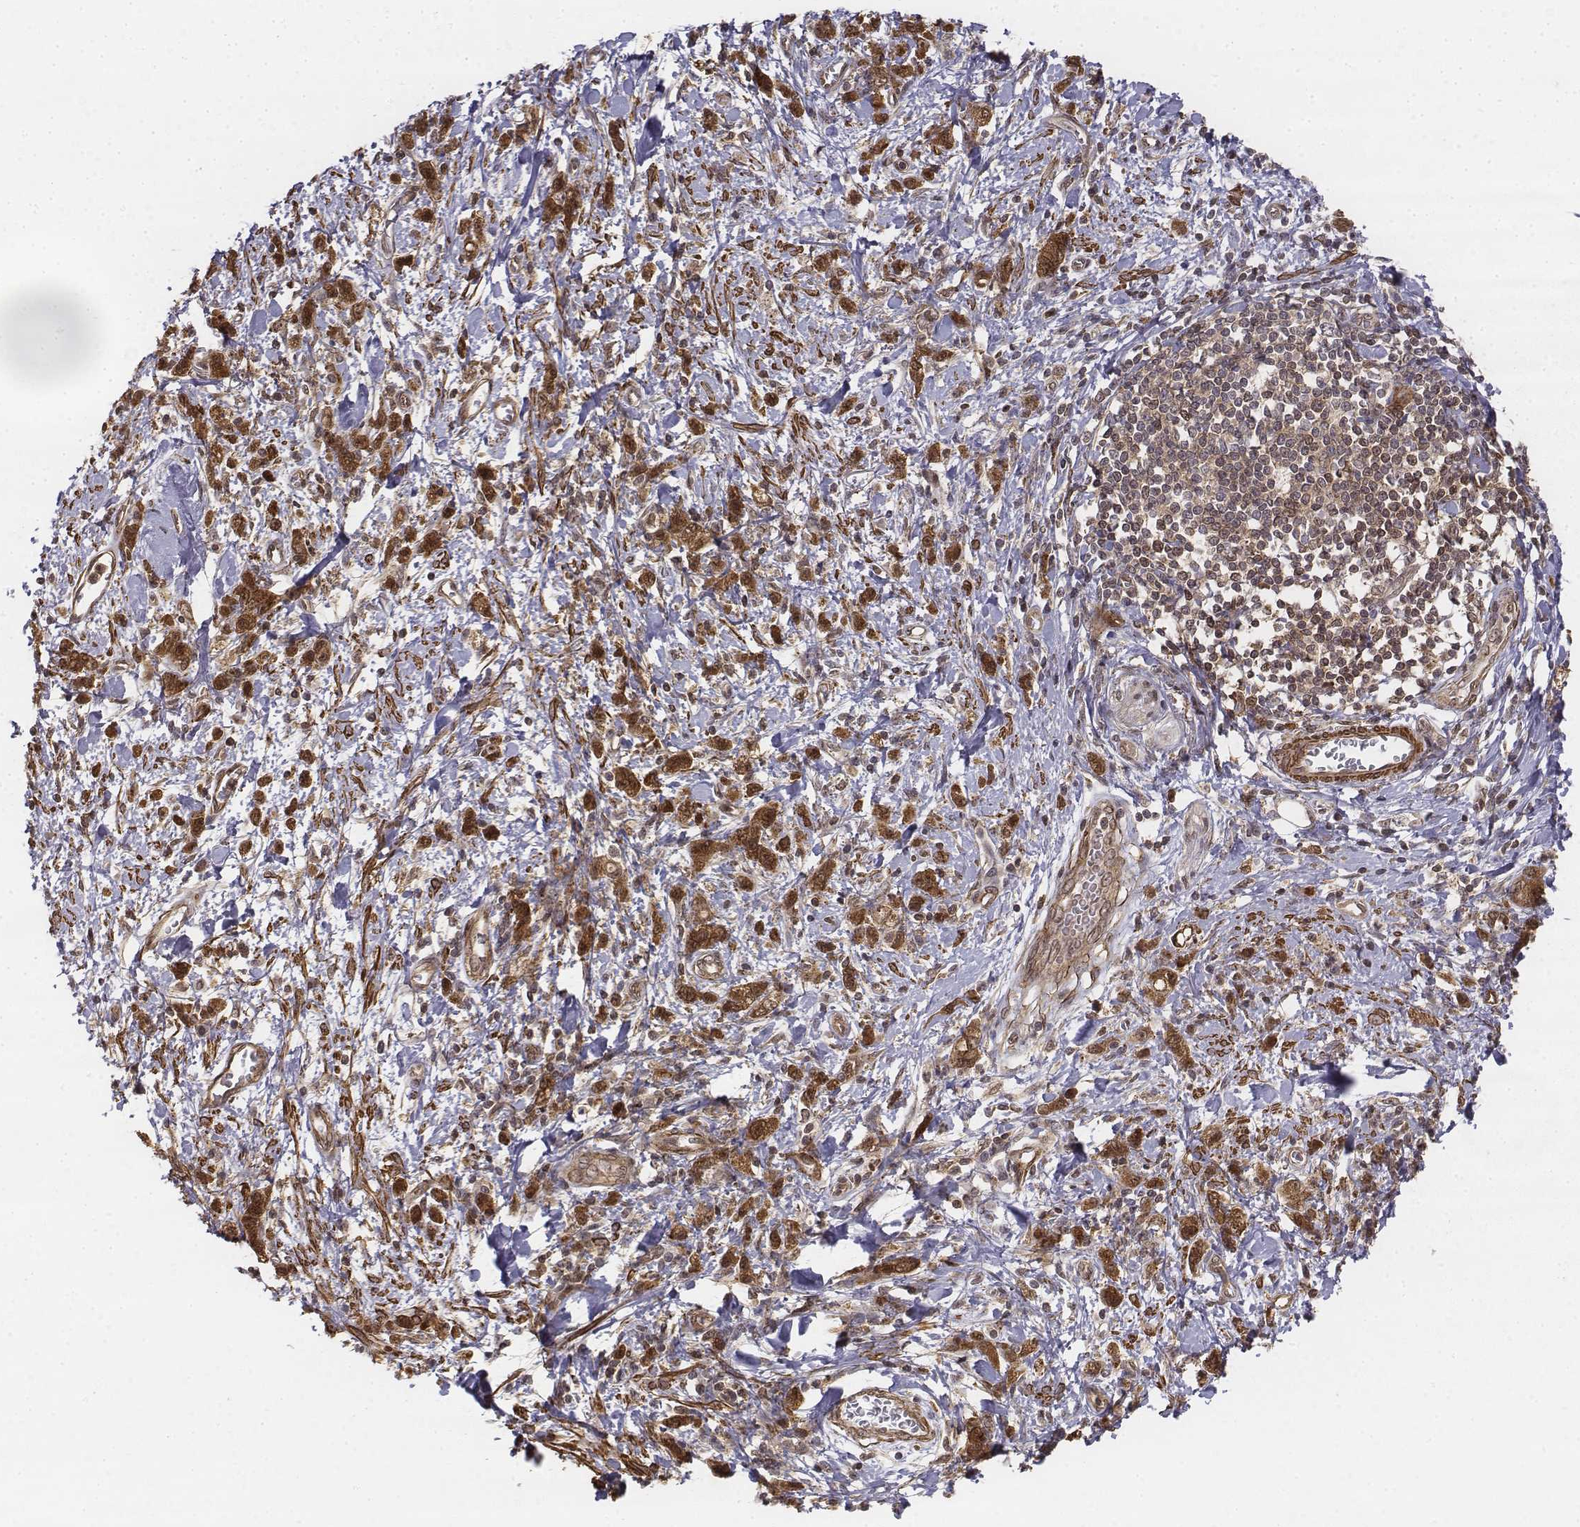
{"staining": {"intensity": "strong", "quantity": ">75%", "location": "cytoplasmic/membranous,nuclear"}, "tissue": "stomach cancer", "cell_type": "Tumor cells", "image_type": "cancer", "snomed": [{"axis": "morphology", "description": "Adenocarcinoma, NOS"}, {"axis": "topography", "description": "Stomach"}], "caption": "Protein analysis of stomach cancer (adenocarcinoma) tissue reveals strong cytoplasmic/membranous and nuclear expression in about >75% of tumor cells.", "gene": "ZFYVE19", "patient": {"sex": "male", "age": 77}}